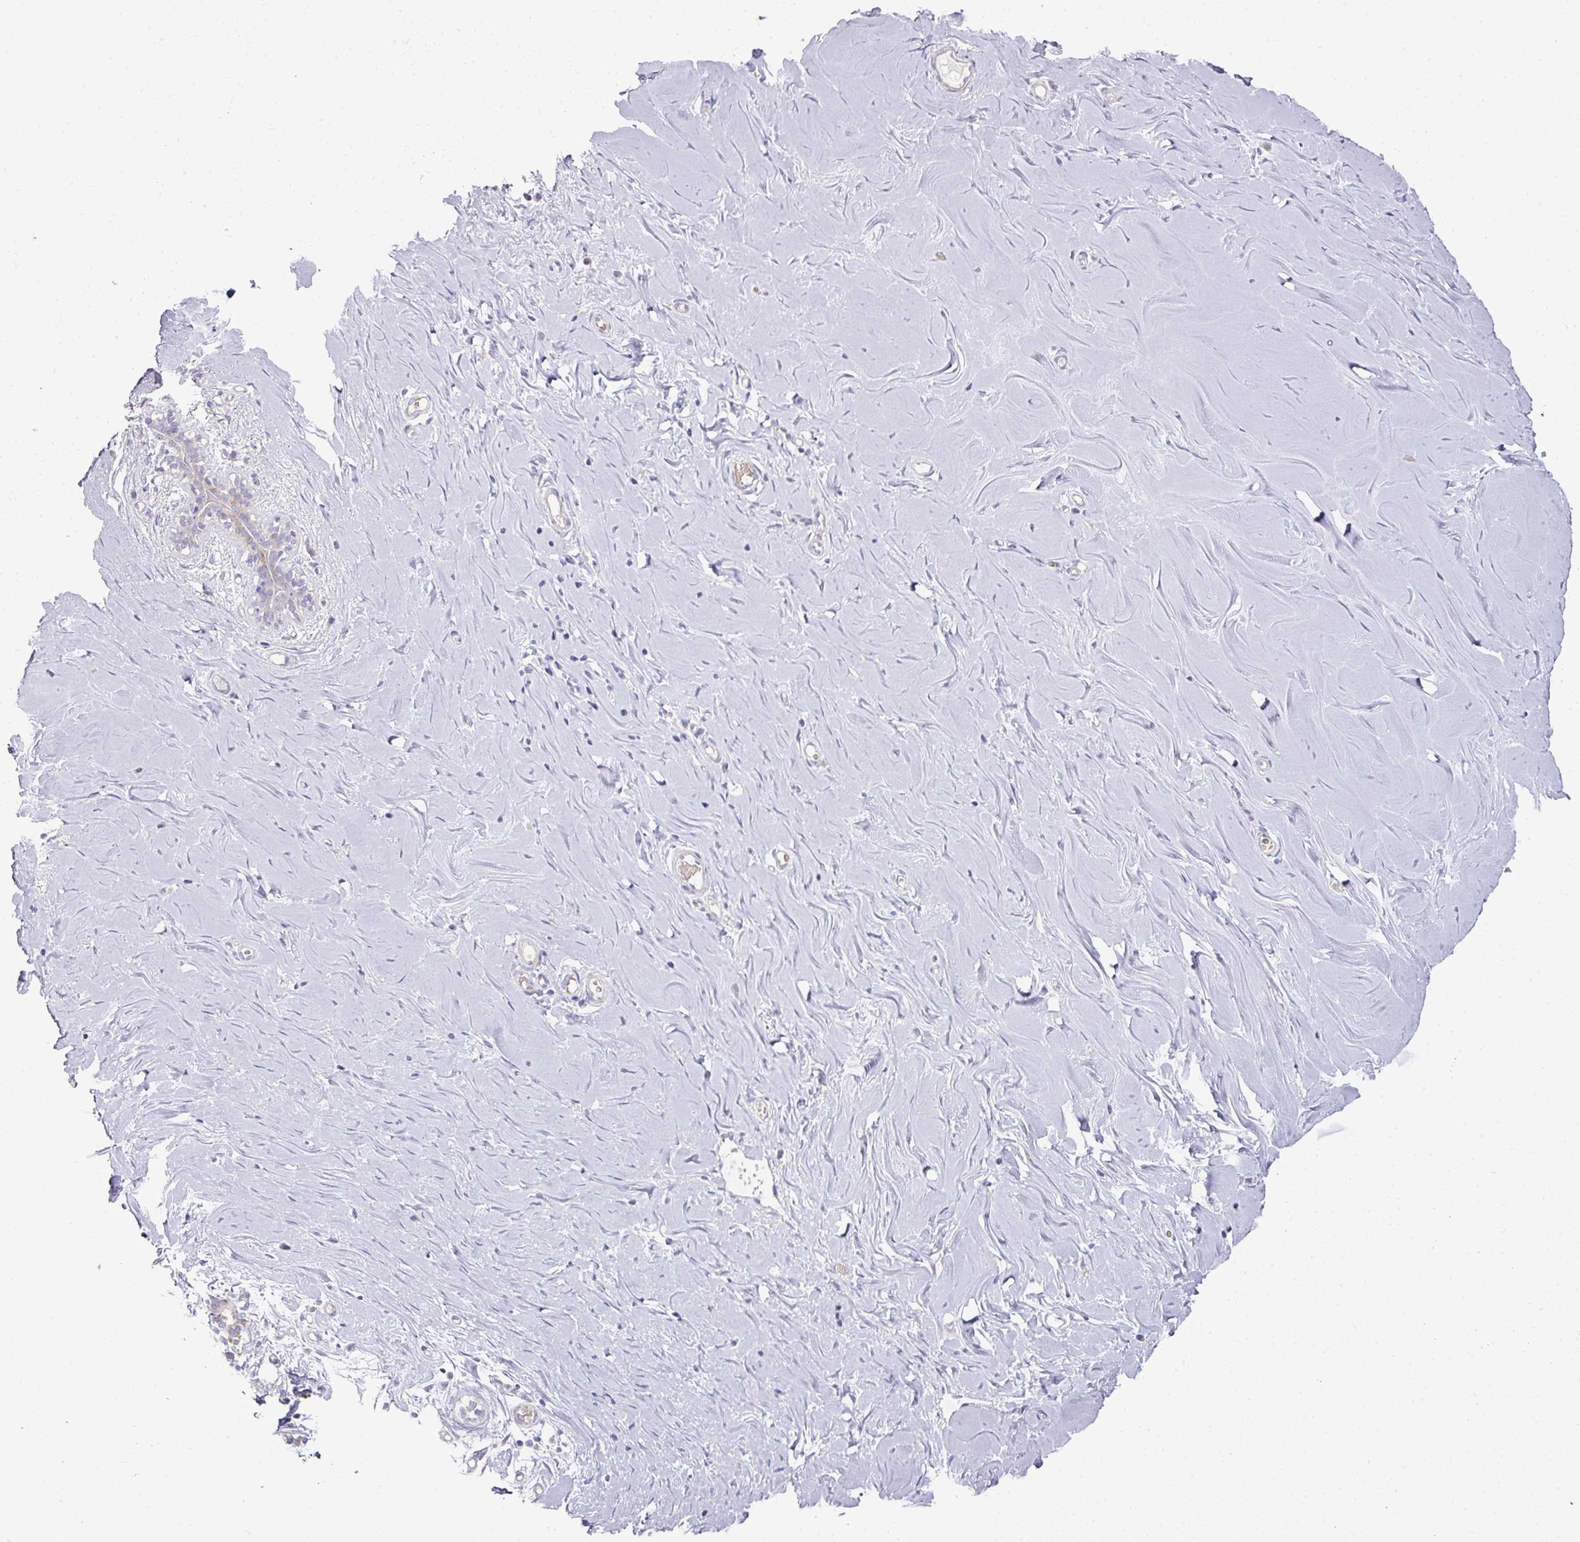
{"staining": {"intensity": "negative", "quantity": "none", "location": "none"}, "tissue": "breast", "cell_type": "Adipocytes", "image_type": "normal", "snomed": [{"axis": "morphology", "description": "Normal tissue, NOS"}, {"axis": "topography", "description": "Breast"}], "caption": "IHC photomicrograph of unremarkable breast: breast stained with DAB exhibits no significant protein expression in adipocytes. Brightfield microscopy of IHC stained with DAB (brown) and hematoxylin (blue), captured at high magnification.", "gene": "ATP6V1F", "patient": {"sex": "female", "age": 27}}